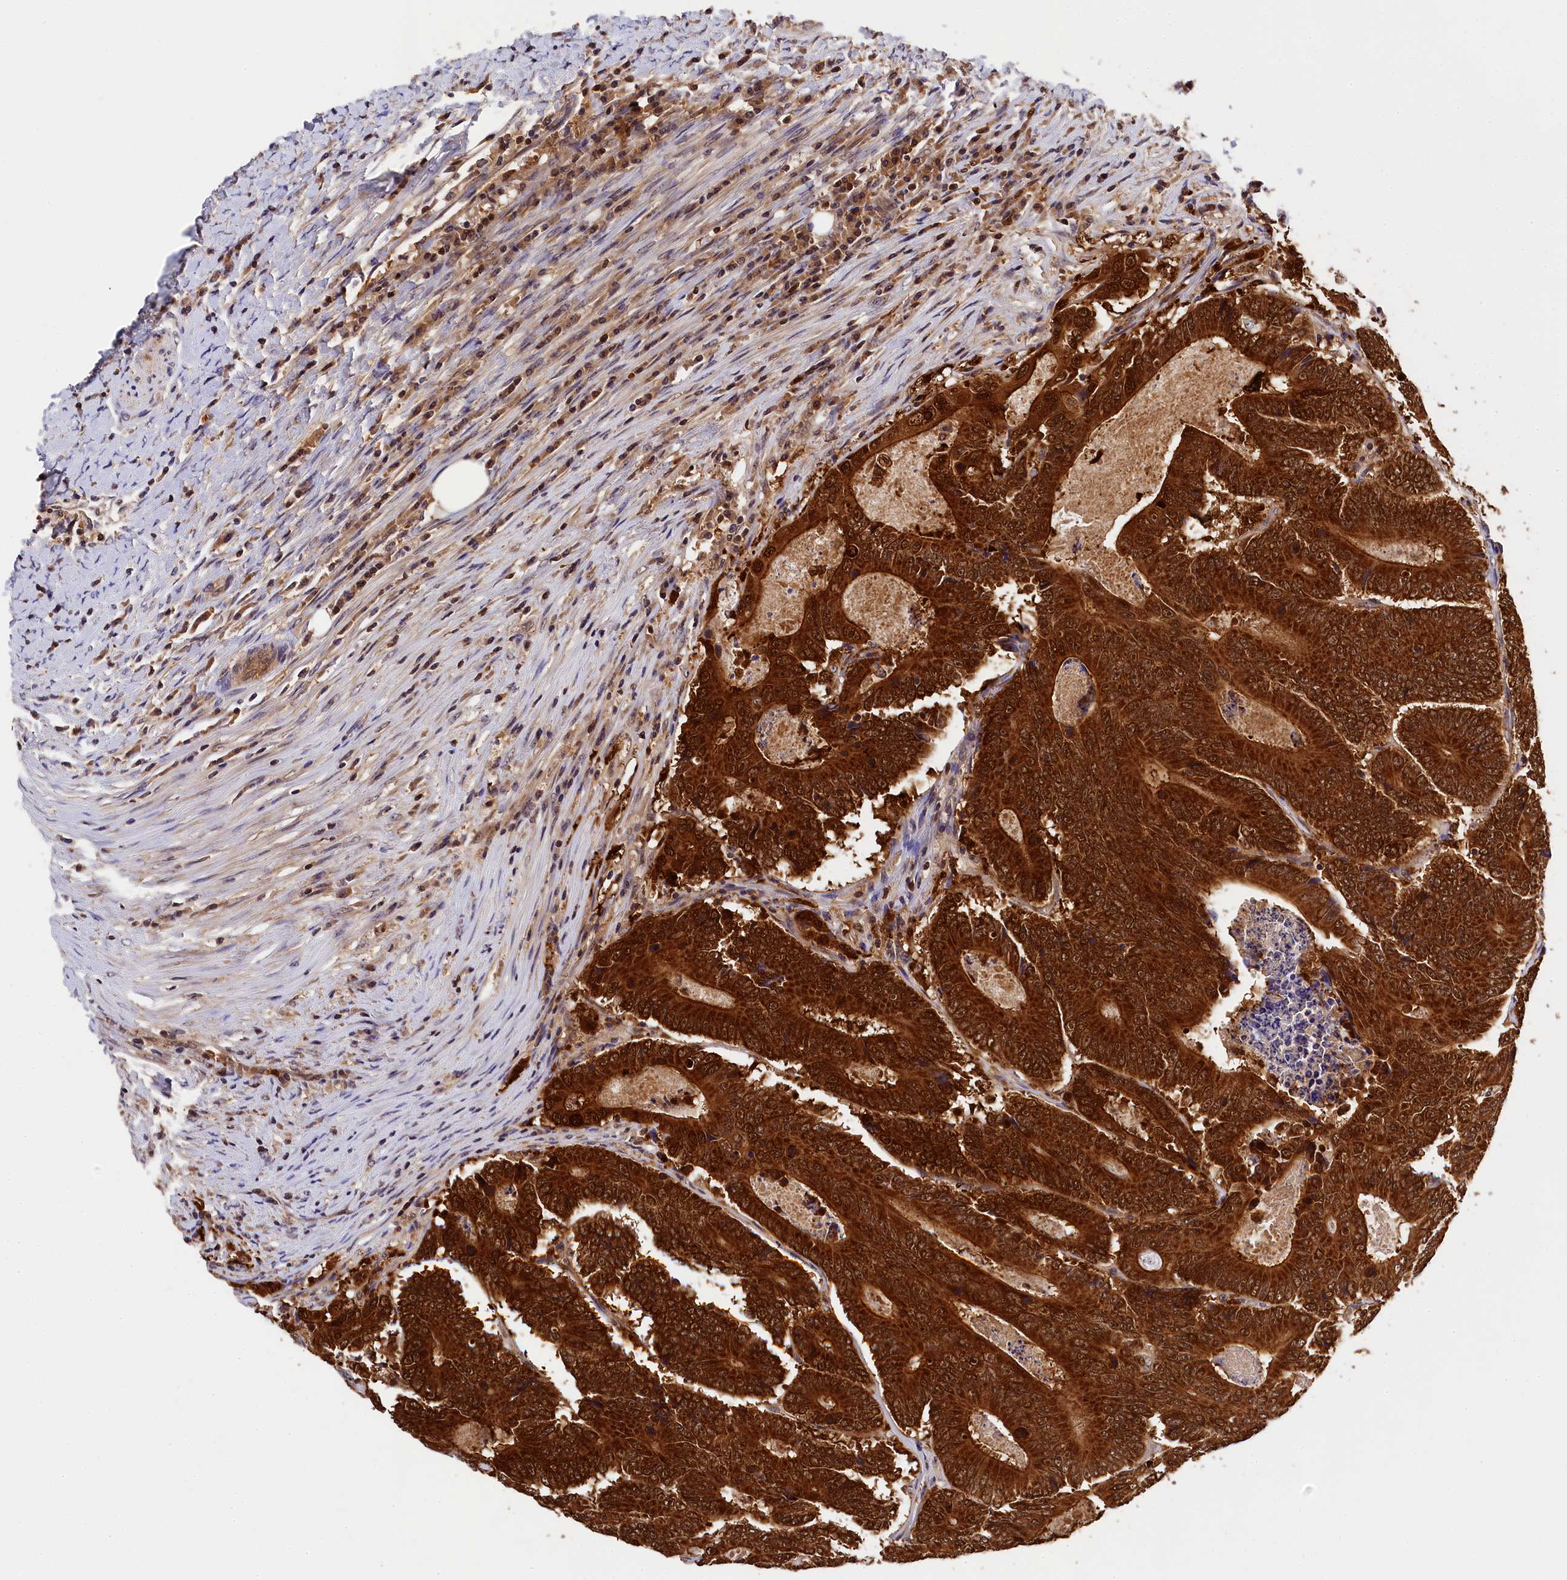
{"staining": {"intensity": "strong", "quantity": ">75%", "location": "cytoplasmic/membranous,nuclear"}, "tissue": "colorectal cancer", "cell_type": "Tumor cells", "image_type": "cancer", "snomed": [{"axis": "morphology", "description": "Adenocarcinoma, NOS"}, {"axis": "topography", "description": "Colon"}], "caption": "Immunohistochemical staining of human colorectal adenocarcinoma demonstrates strong cytoplasmic/membranous and nuclear protein positivity in approximately >75% of tumor cells.", "gene": "EIF6", "patient": {"sex": "male", "age": 83}}